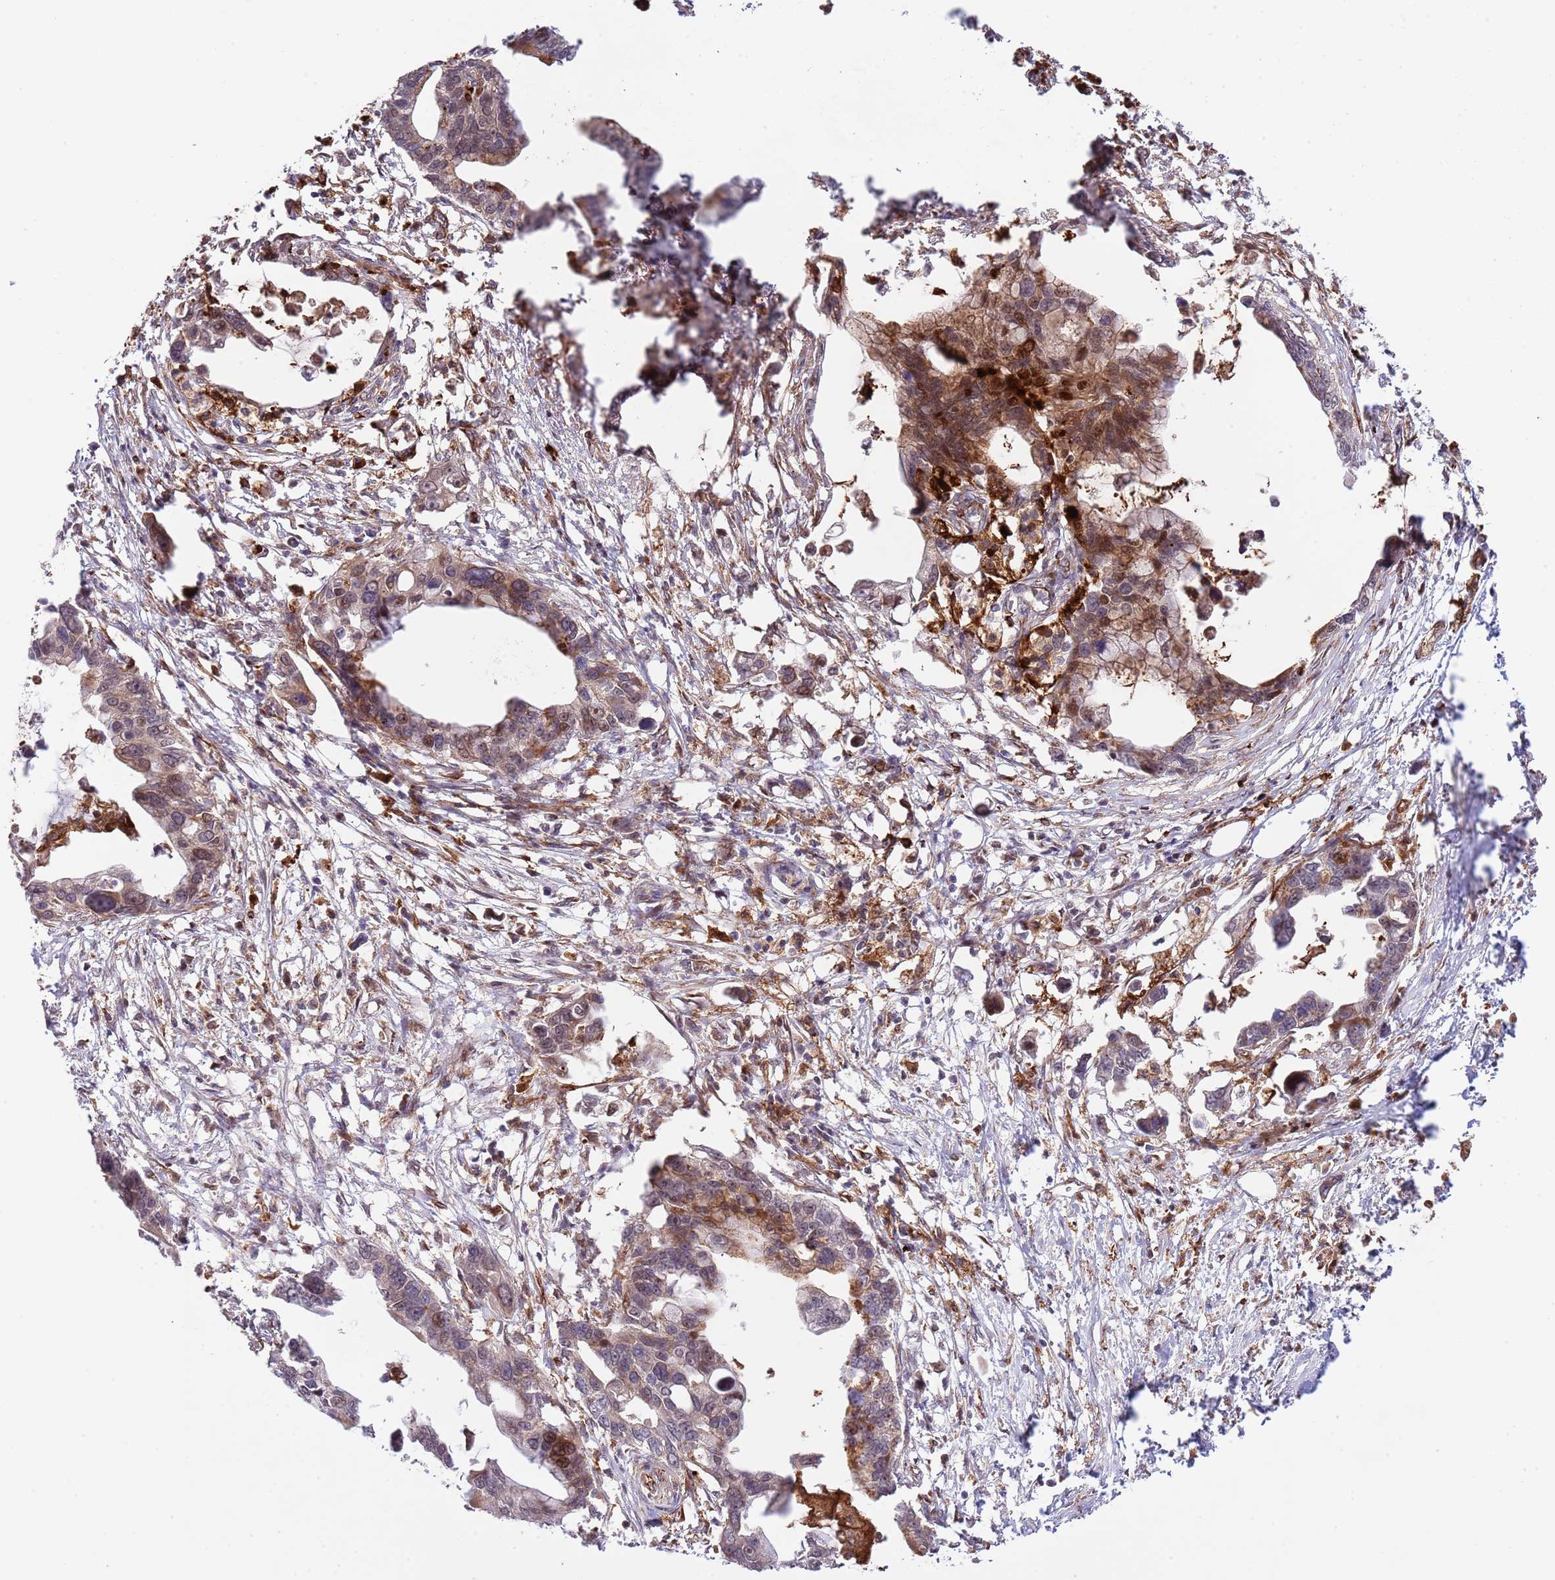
{"staining": {"intensity": "moderate", "quantity": ">75%", "location": "cytoplasmic/membranous,nuclear"}, "tissue": "pancreatic cancer", "cell_type": "Tumor cells", "image_type": "cancer", "snomed": [{"axis": "morphology", "description": "Adenocarcinoma, NOS"}, {"axis": "topography", "description": "Pancreas"}], "caption": "A medium amount of moderate cytoplasmic/membranous and nuclear positivity is identified in approximately >75% of tumor cells in pancreatic cancer tissue.", "gene": "NEK3", "patient": {"sex": "female", "age": 83}}